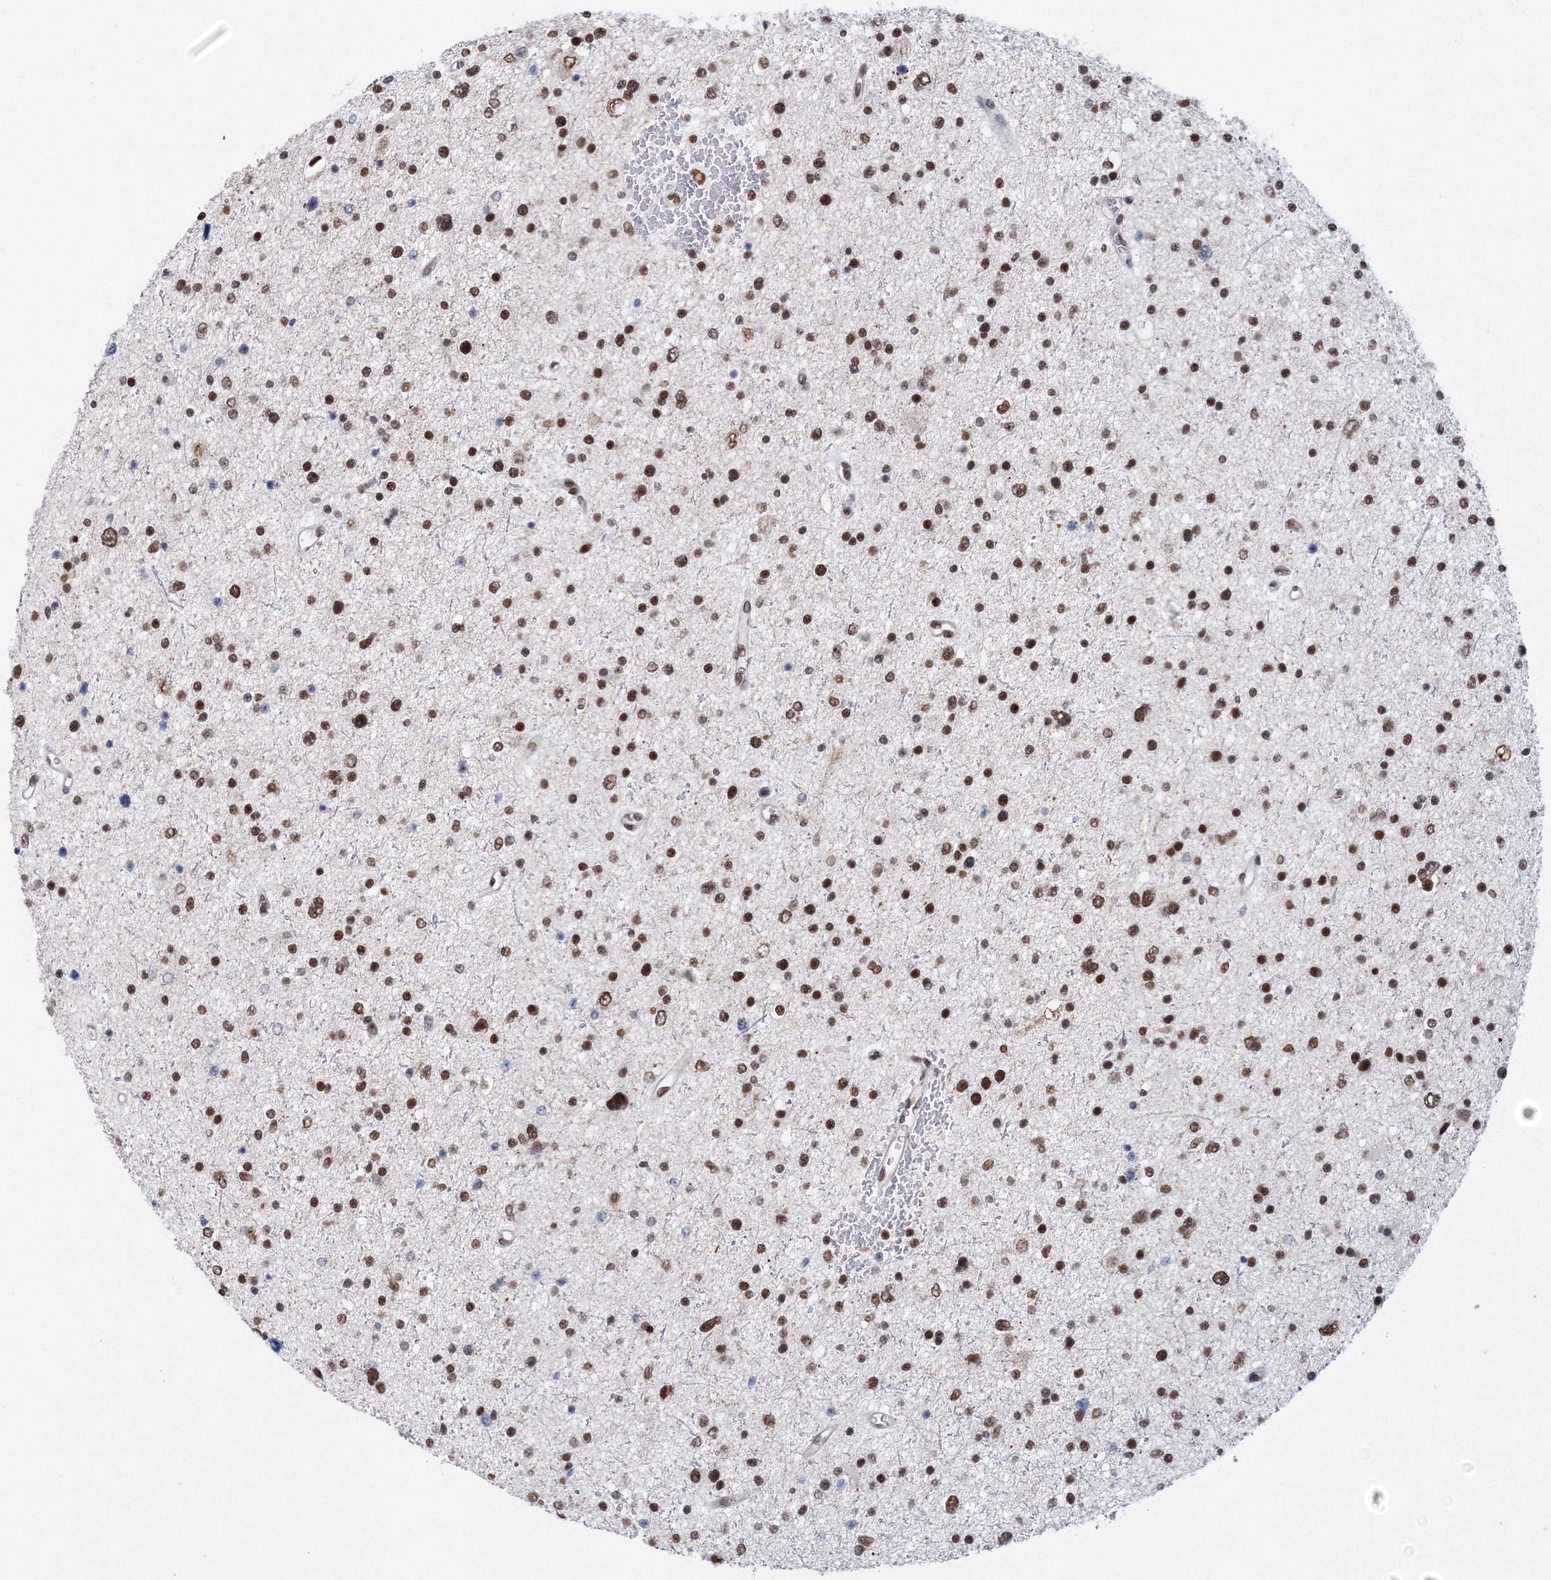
{"staining": {"intensity": "strong", "quantity": ">75%", "location": "nuclear"}, "tissue": "glioma", "cell_type": "Tumor cells", "image_type": "cancer", "snomed": [{"axis": "morphology", "description": "Glioma, malignant, Low grade"}, {"axis": "topography", "description": "Brain"}], "caption": "This is a micrograph of immunohistochemistry staining of glioma, which shows strong staining in the nuclear of tumor cells.", "gene": "SF3B6", "patient": {"sex": "female", "age": 37}}